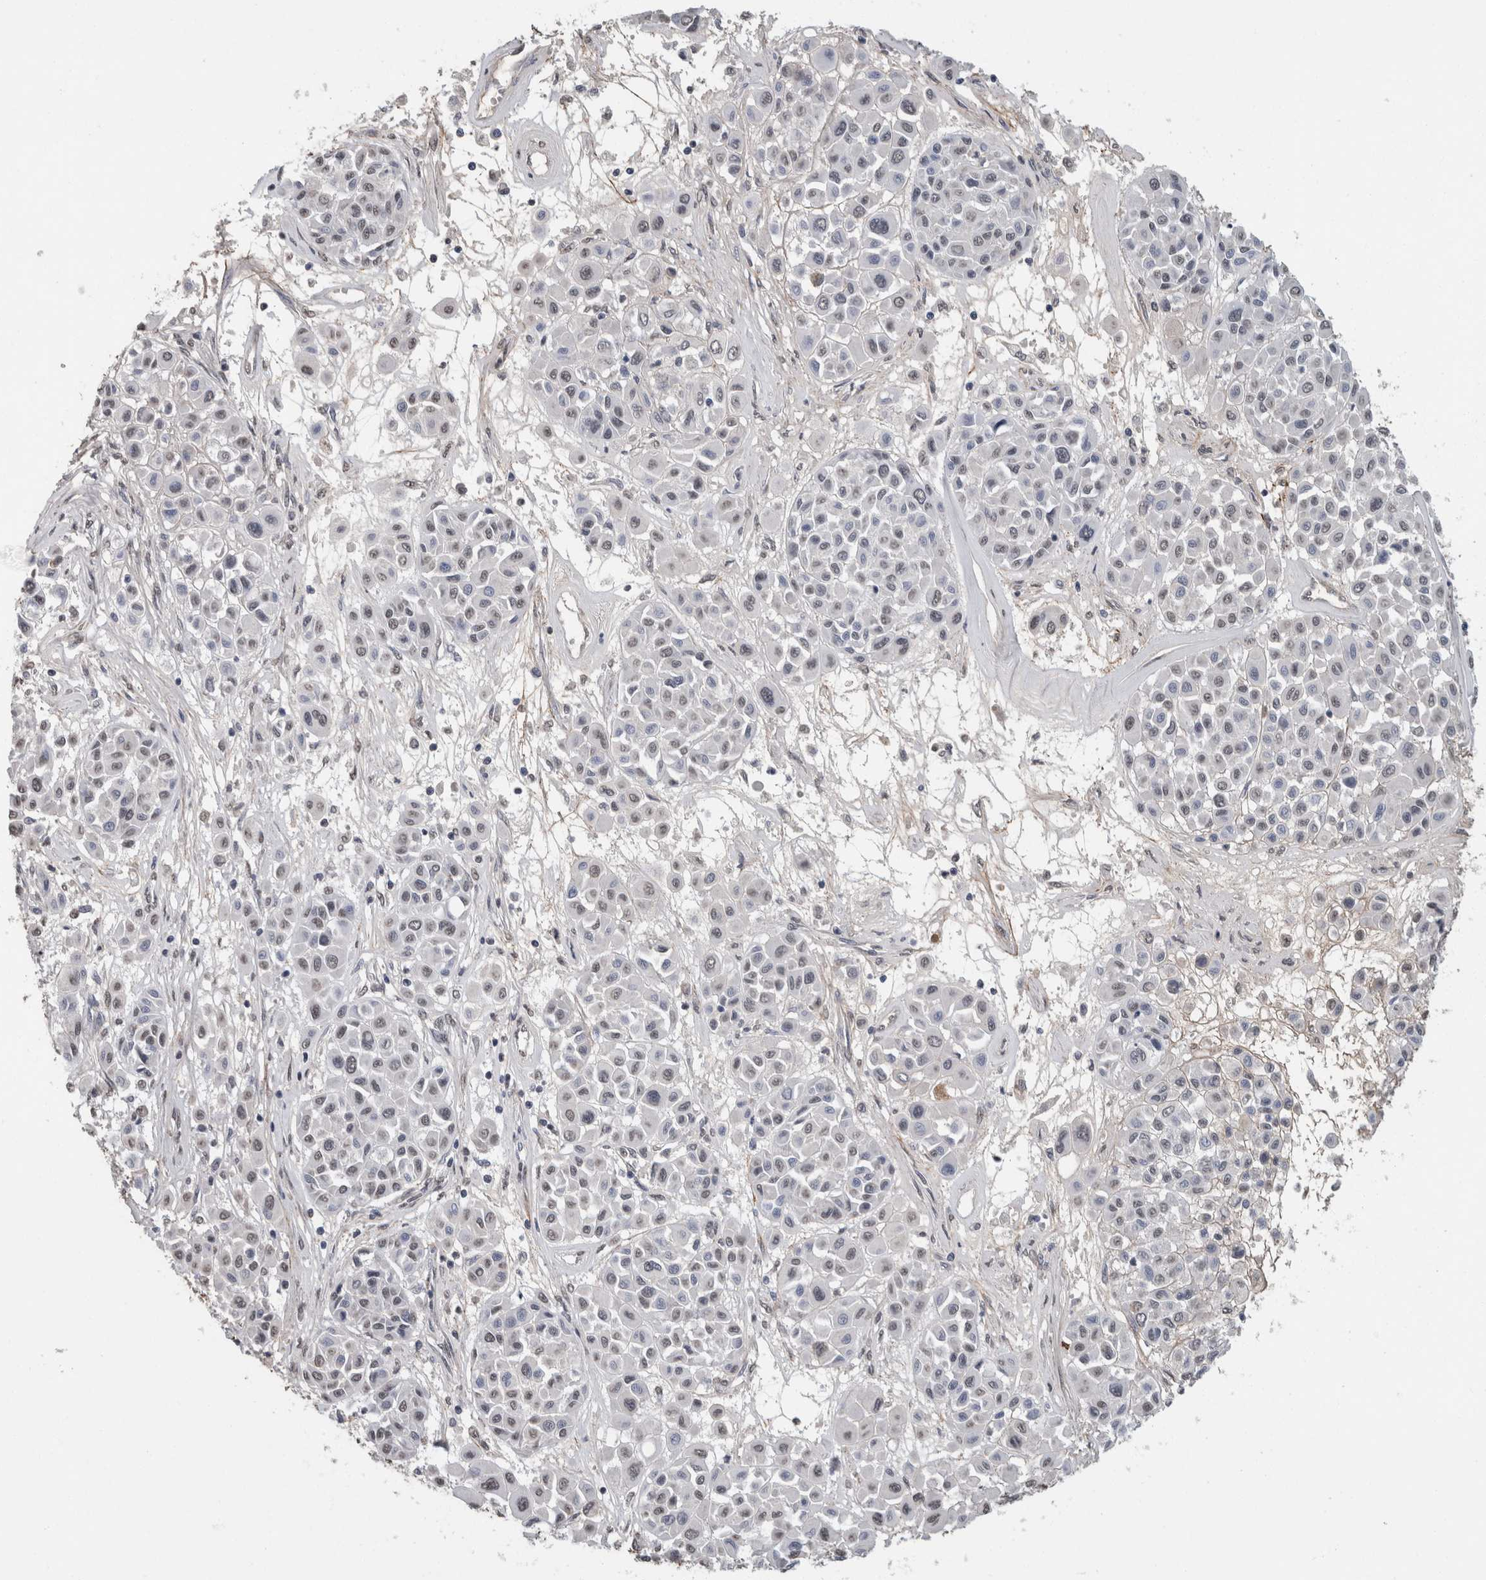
{"staining": {"intensity": "negative", "quantity": "none", "location": "none"}, "tissue": "melanoma", "cell_type": "Tumor cells", "image_type": "cancer", "snomed": [{"axis": "morphology", "description": "Malignant melanoma, Metastatic site"}, {"axis": "topography", "description": "Soft tissue"}], "caption": "Tumor cells show no significant protein positivity in malignant melanoma (metastatic site). (DAB immunohistochemistry, high magnification).", "gene": "LTBP1", "patient": {"sex": "male", "age": 41}}